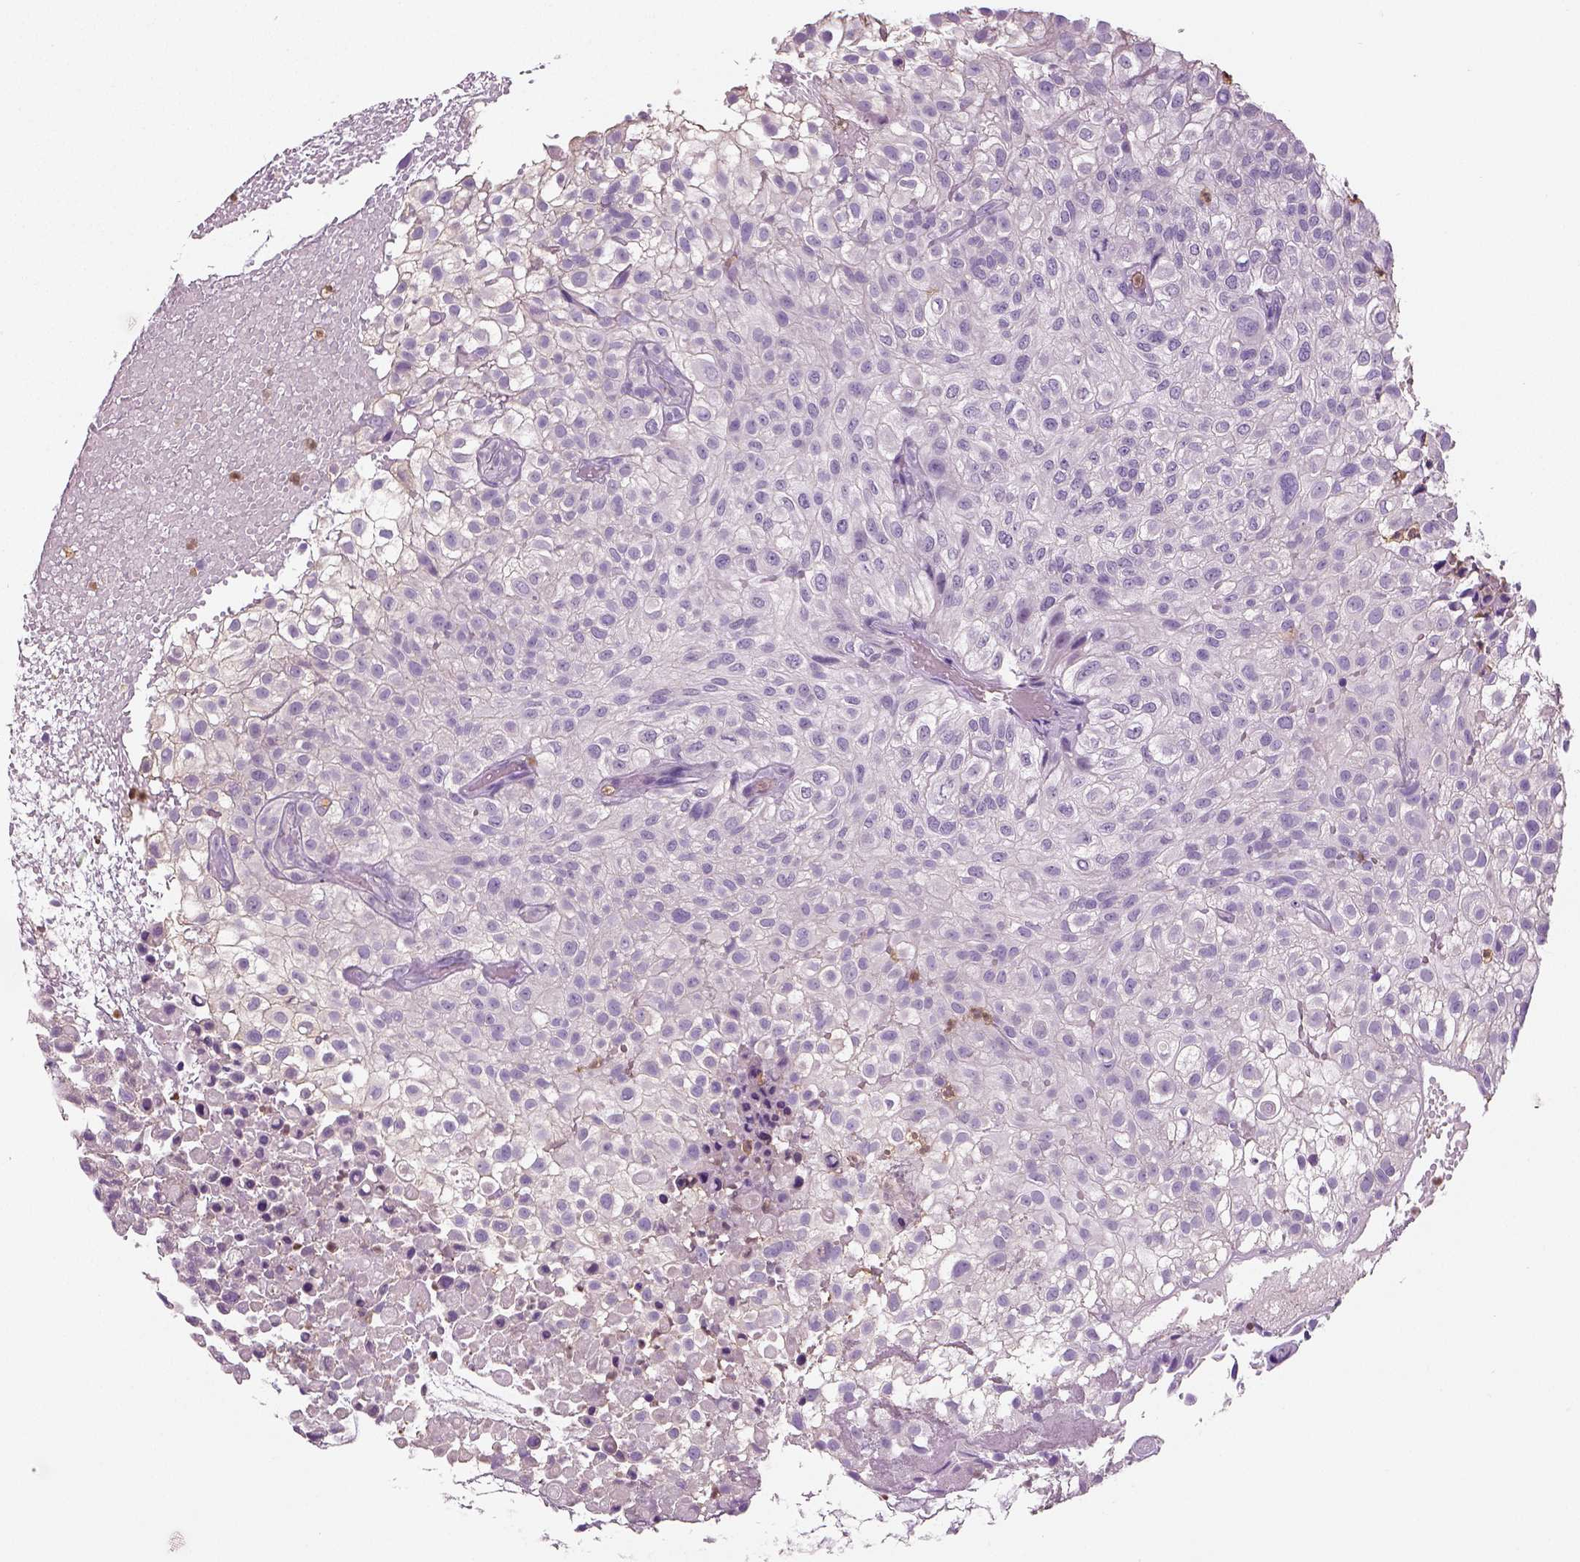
{"staining": {"intensity": "negative", "quantity": "none", "location": "none"}, "tissue": "urothelial cancer", "cell_type": "Tumor cells", "image_type": "cancer", "snomed": [{"axis": "morphology", "description": "Urothelial carcinoma, High grade"}, {"axis": "topography", "description": "Urinary bladder"}], "caption": "This is a histopathology image of immunohistochemistry staining of high-grade urothelial carcinoma, which shows no staining in tumor cells.", "gene": "NECAB2", "patient": {"sex": "male", "age": 56}}